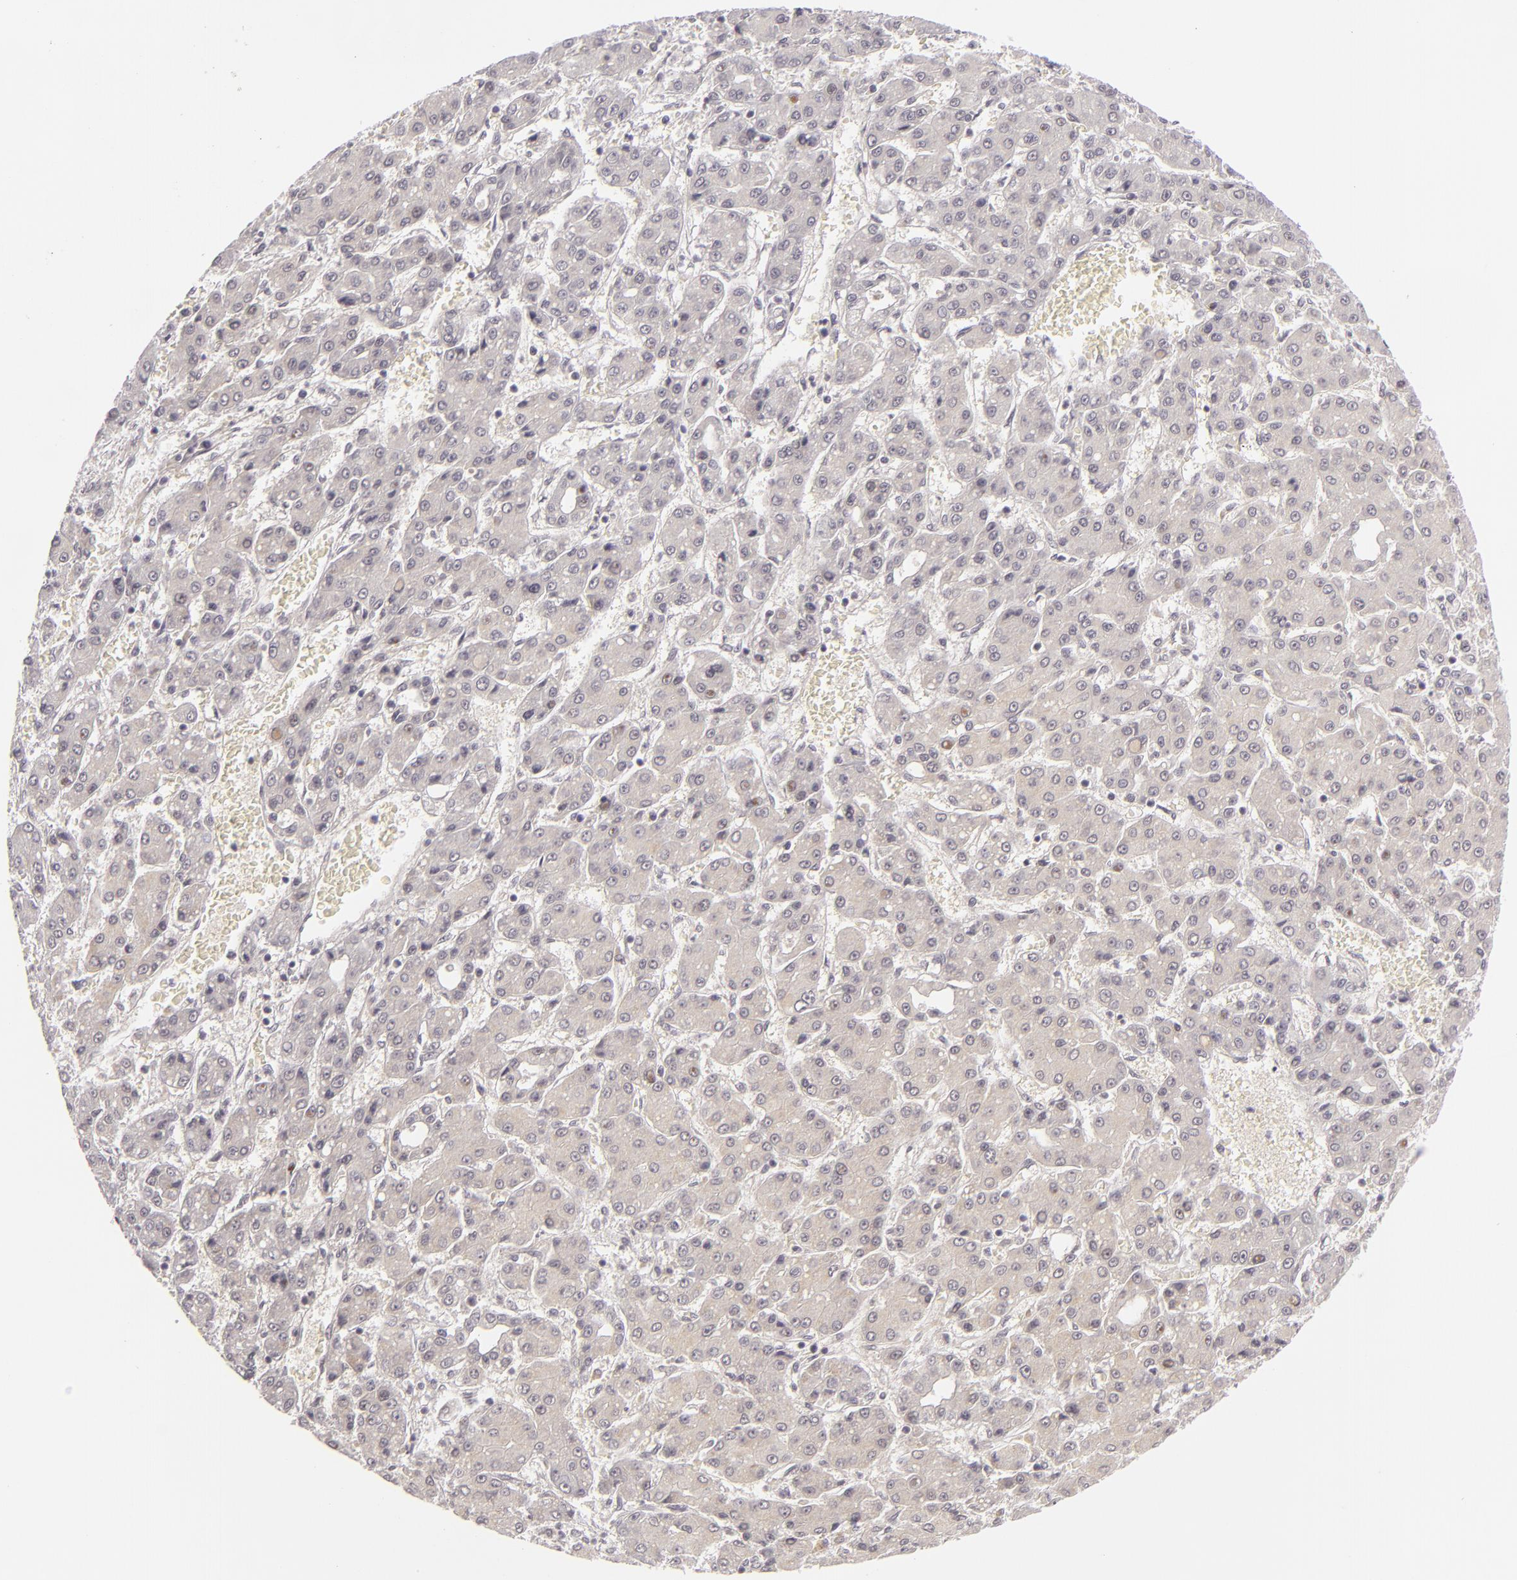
{"staining": {"intensity": "negative", "quantity": "none", "location": "none"}, "tissue": "liver cancer", "cell_type": "Tumor cells", "image_type": "cancer", "snomed": [{"axis": "morphology", "description": "Carcinoma, Hepatocellular, NOS"}, {"axis": "topography", "description": "Liver"}], "caption": "Protein analysis of hepatocellular carcinoma (liver) displays no significant positivity in tumor cells.", "gene": "DLG3", "patient": {"sex": "male", "age": 69}}